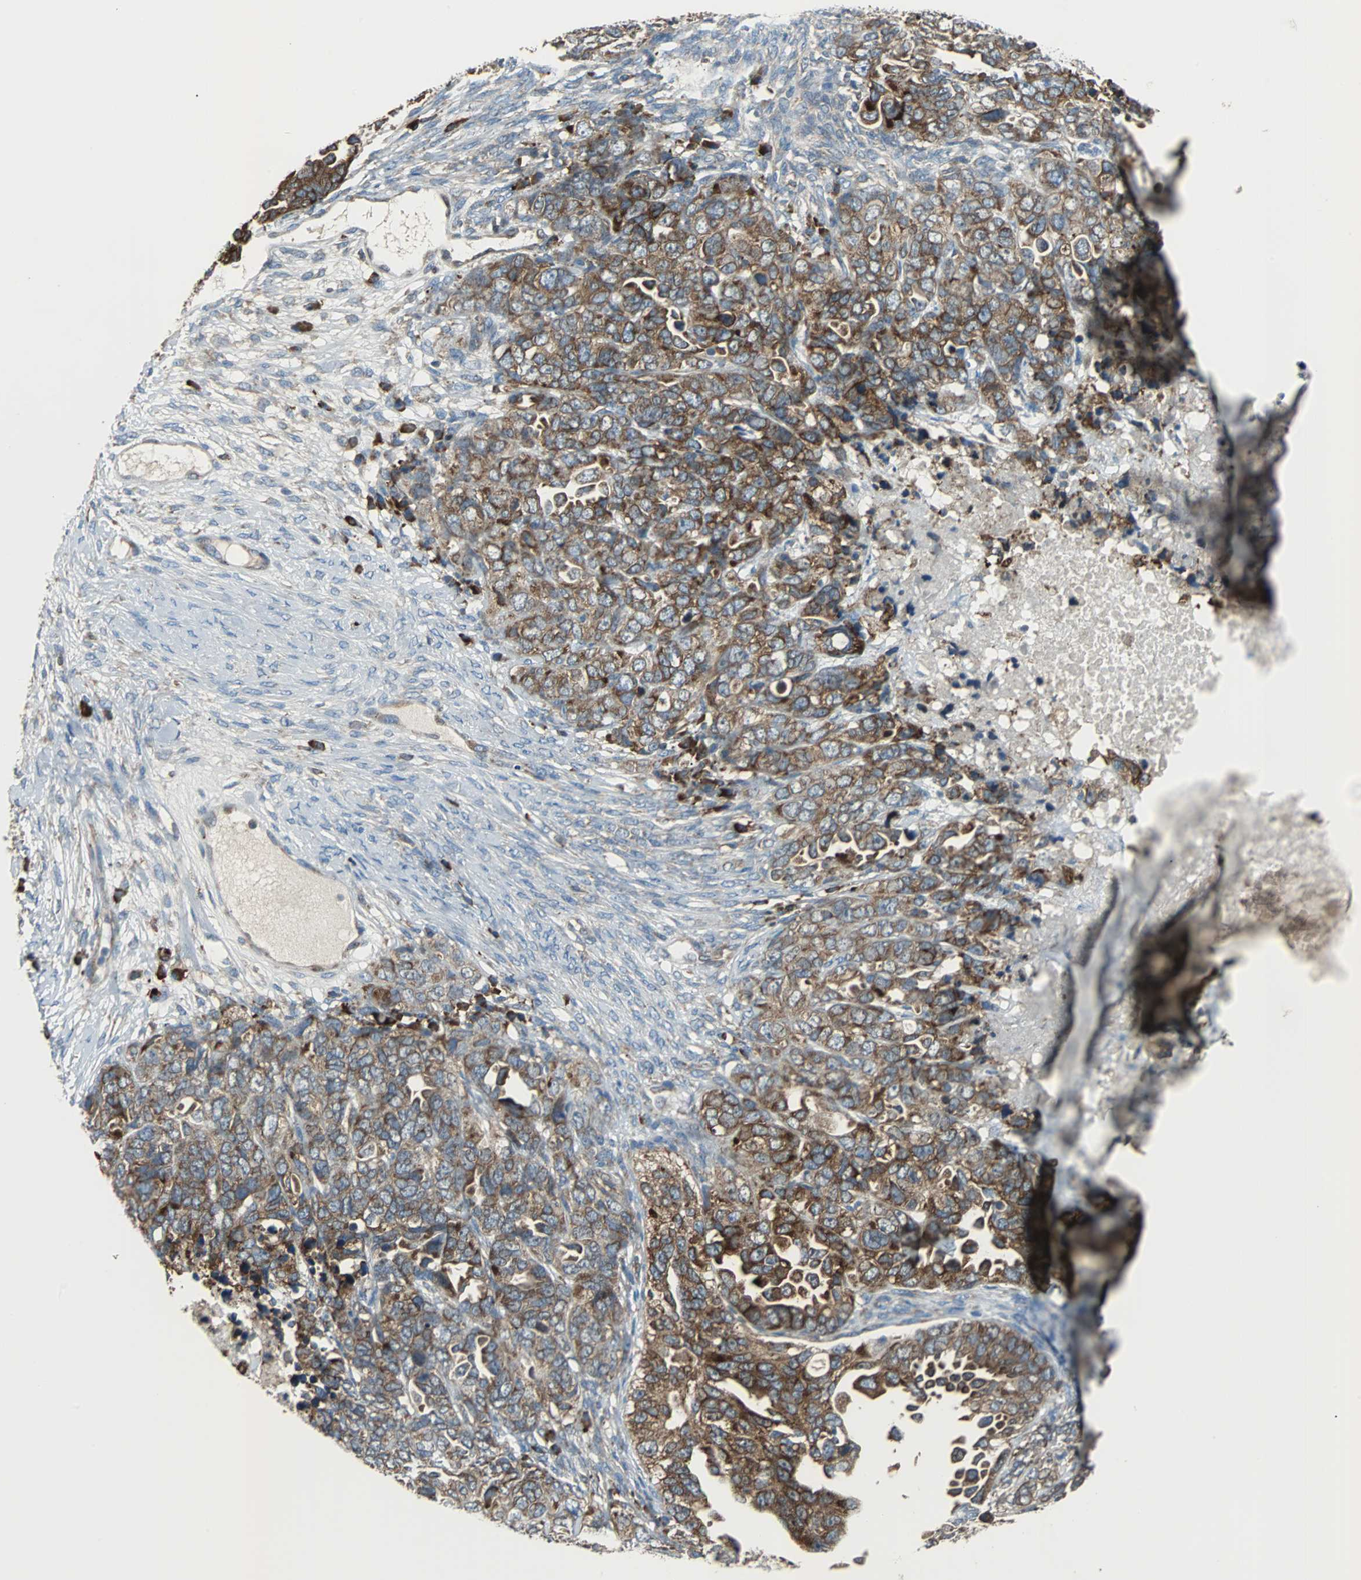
{"staining": {"intensity": "moderate", "quantity": ">75%", "location": "cytoplasmic/membranous"}, "tissue": "ovarian cancer", "cell_type": "Tumor cells", "image_type": "cancer", "snomed": [{"axis": "morphology", "description": "Cystadenocarcinoma, serous, NOS"}, {"axis": "topography", "description": "Ovary"}], "caption": "Ovarian cancer tissue exhibits moderate cytoplasmic/membranous staining in about >75% of tumor cells", "gene": "PDIA4", "patient": {"sex": "female", "age": 82}}